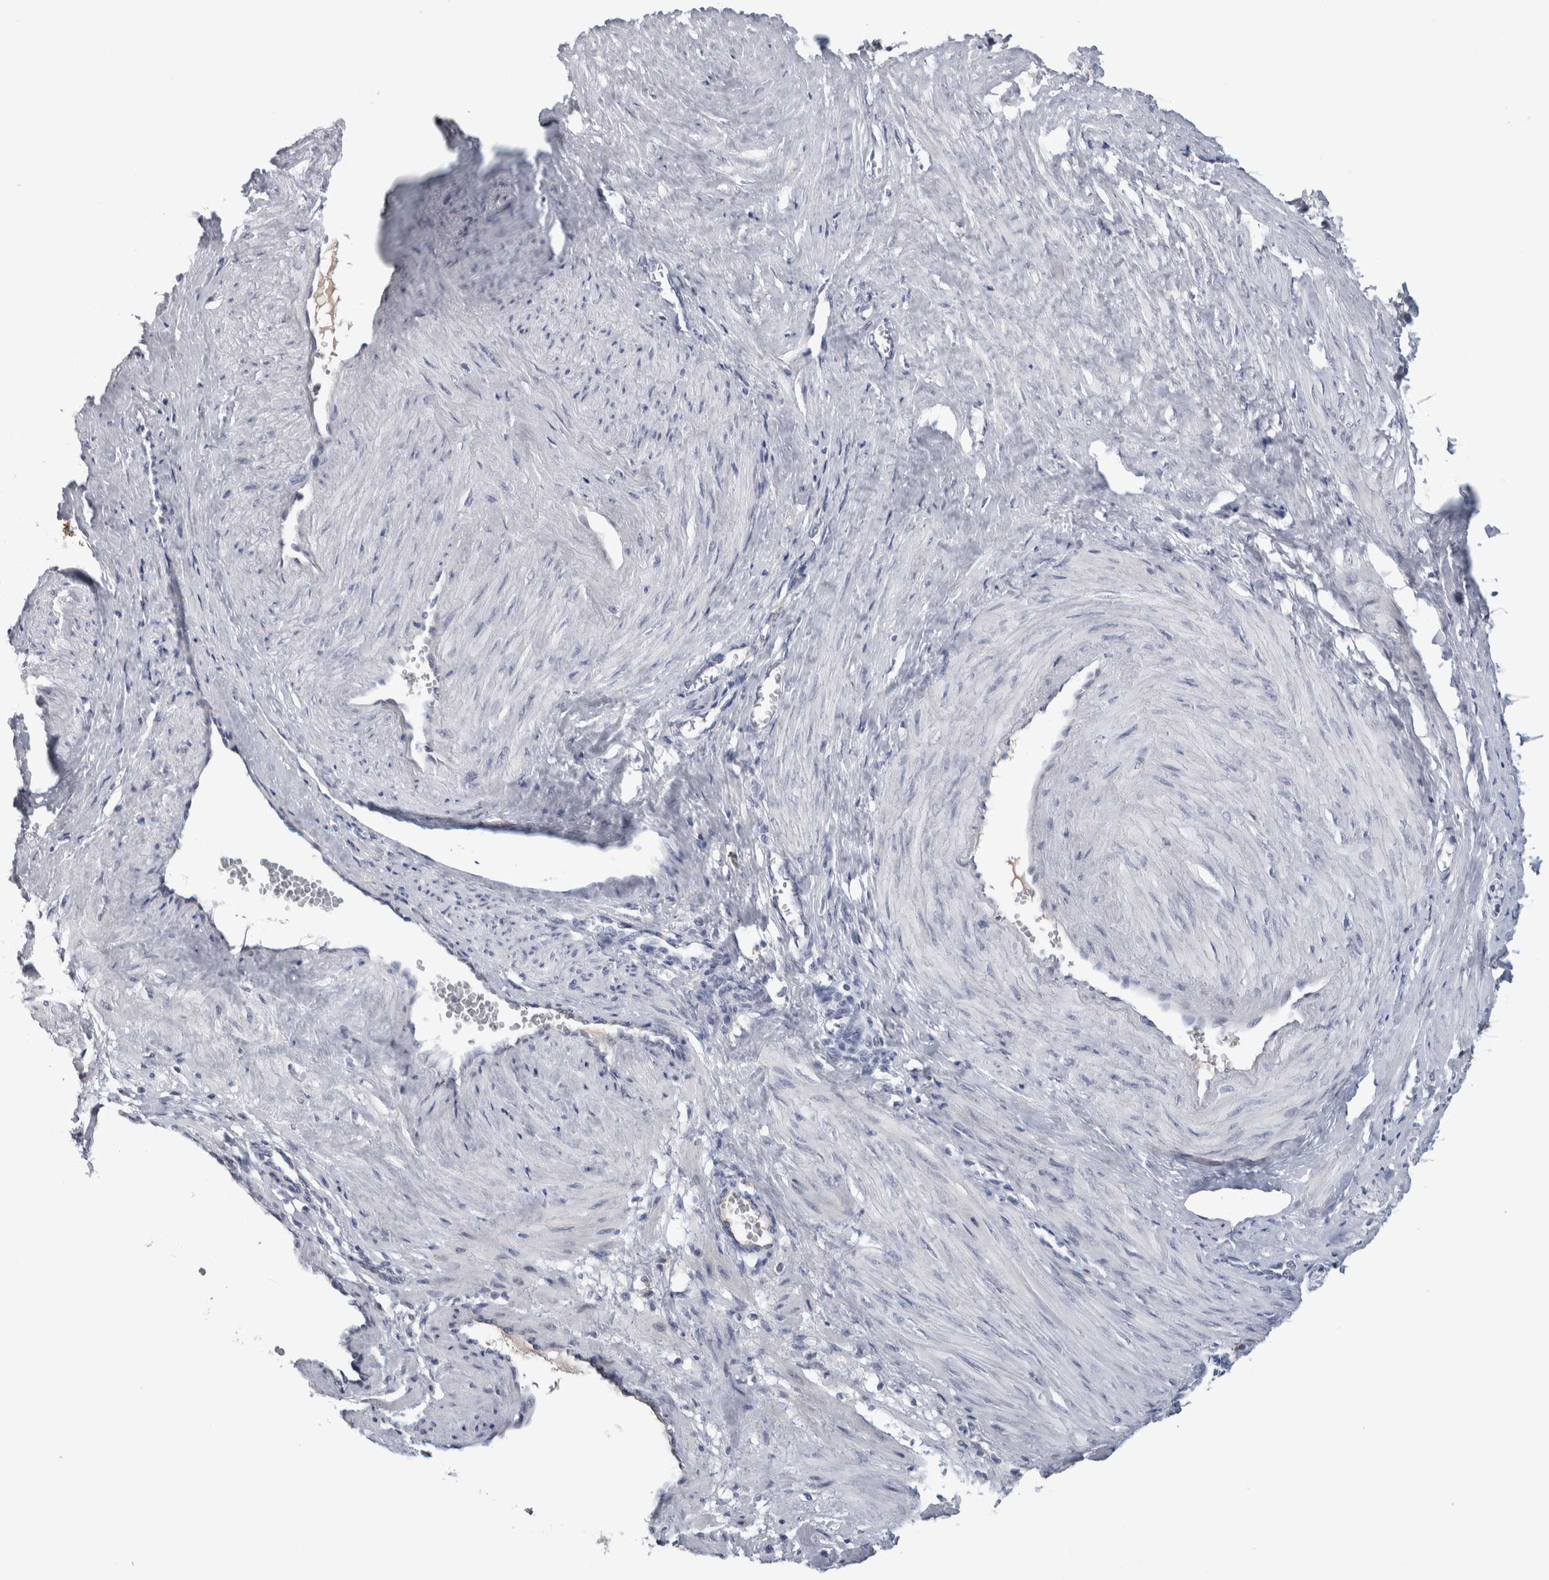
{"staining": {"intensity": "negative", "quantity": "none", "location": "none"}, "tissue": "smooth muscle", "cell_type": "Smooth muscle cells", "image_type": "normal", "snomed": [{"axis": "morphology", "description": "Normal tissue, NOS"}, {"axis": "topography", "description": "Endometrium"}], "caption": "The IHC histopathology image has no significant positivity in smooth muscle cells of smooth muscle.", "gene": "TMEM102", "patient": {"sex": "female", "age": 33}}